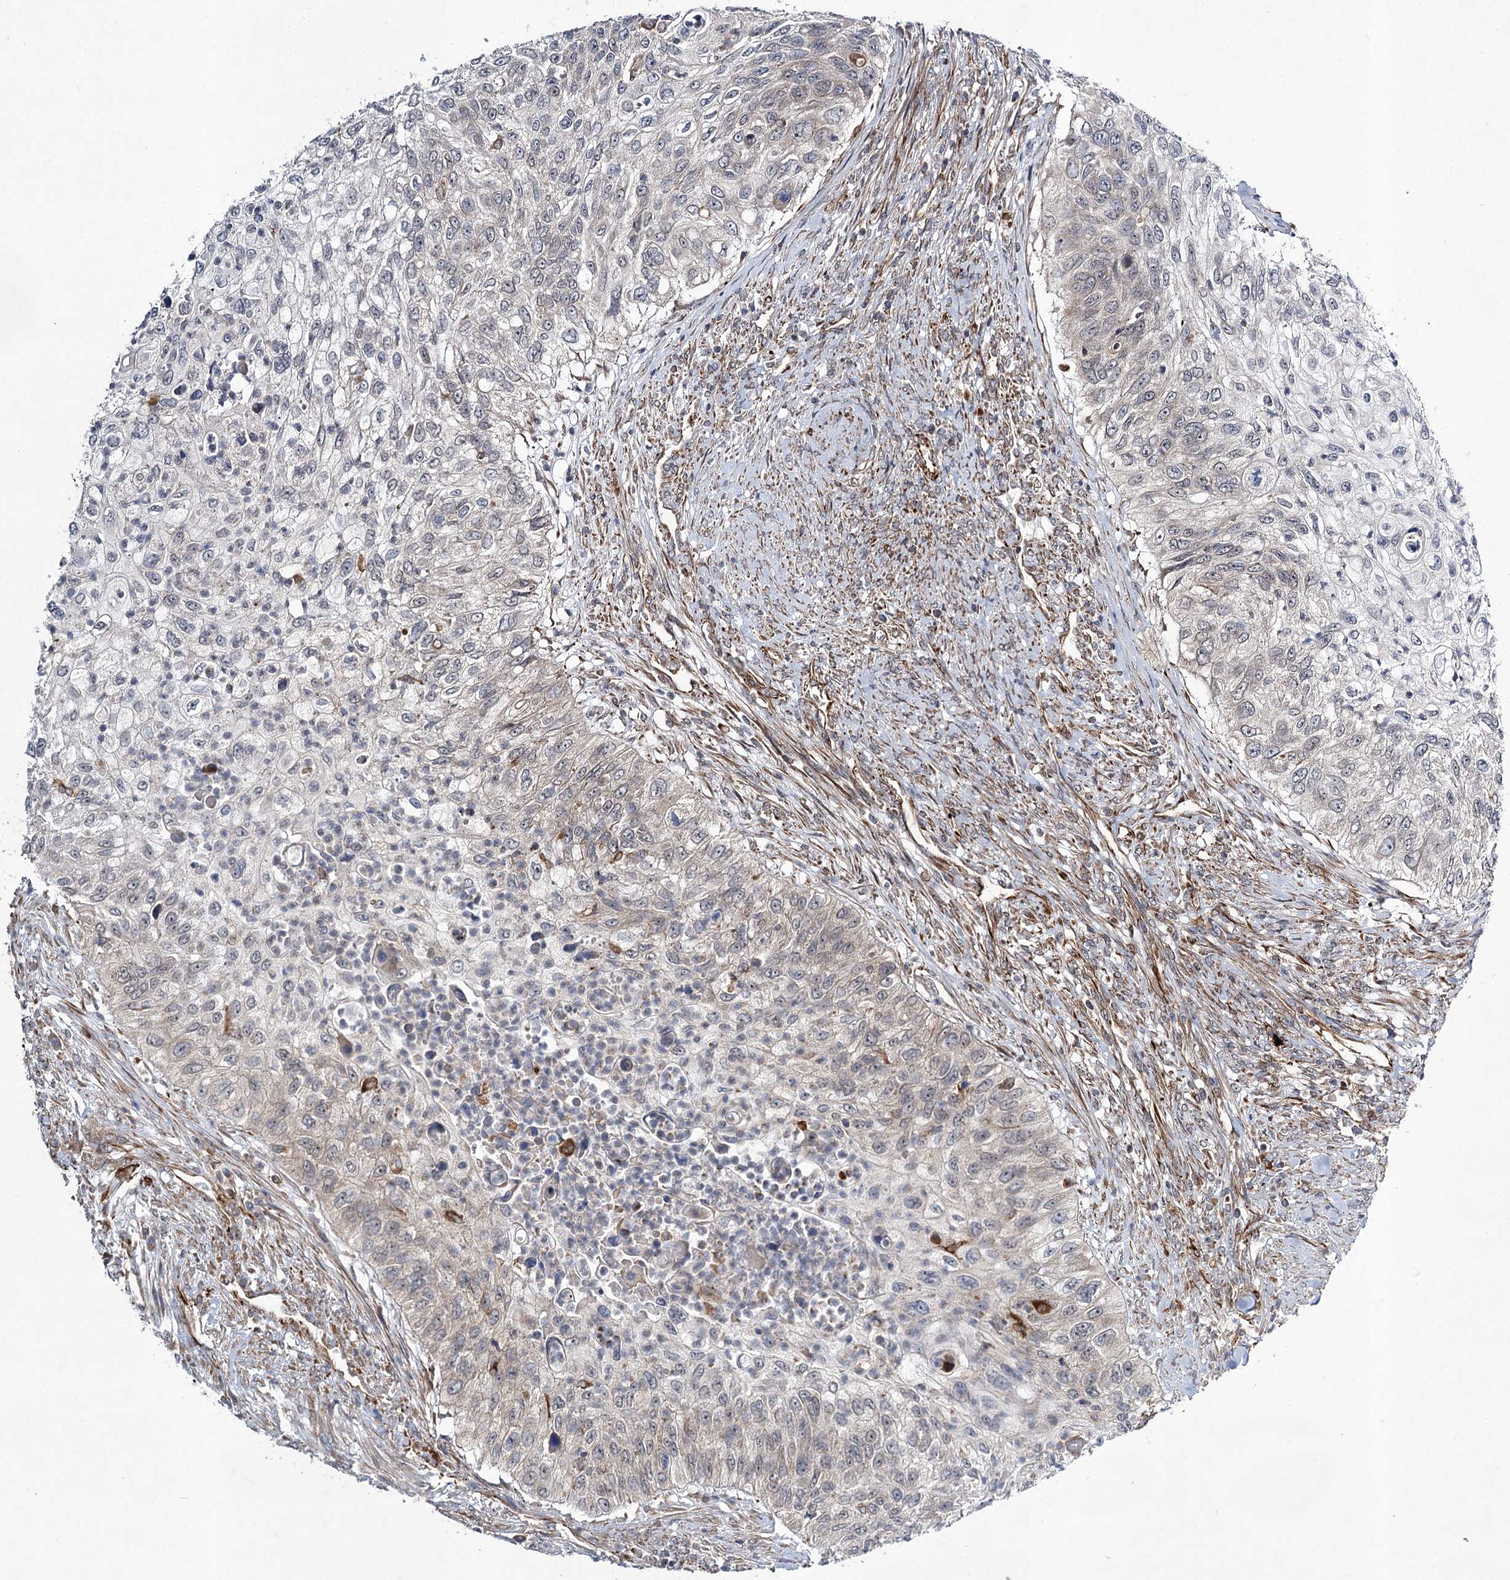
{"staining": {"intensity": "negative", "quantity": "none", "location": "none"}, "tissue": "urothelial cancer", "cell_type": "Tumor cells", "image_type": "cancer", "snomed": [{"axis": "morphology", "description": "Urothelial carcinoma, High grade"}, {"axis": "topography", "description": "Urinary bladder"}], "caption": "Immunohistochemistry (IHC) of urothelial cancer reveals no staining in tumor cells.", "gene": "DPEP2", "patient": {"sex": "female", "age": 60}}